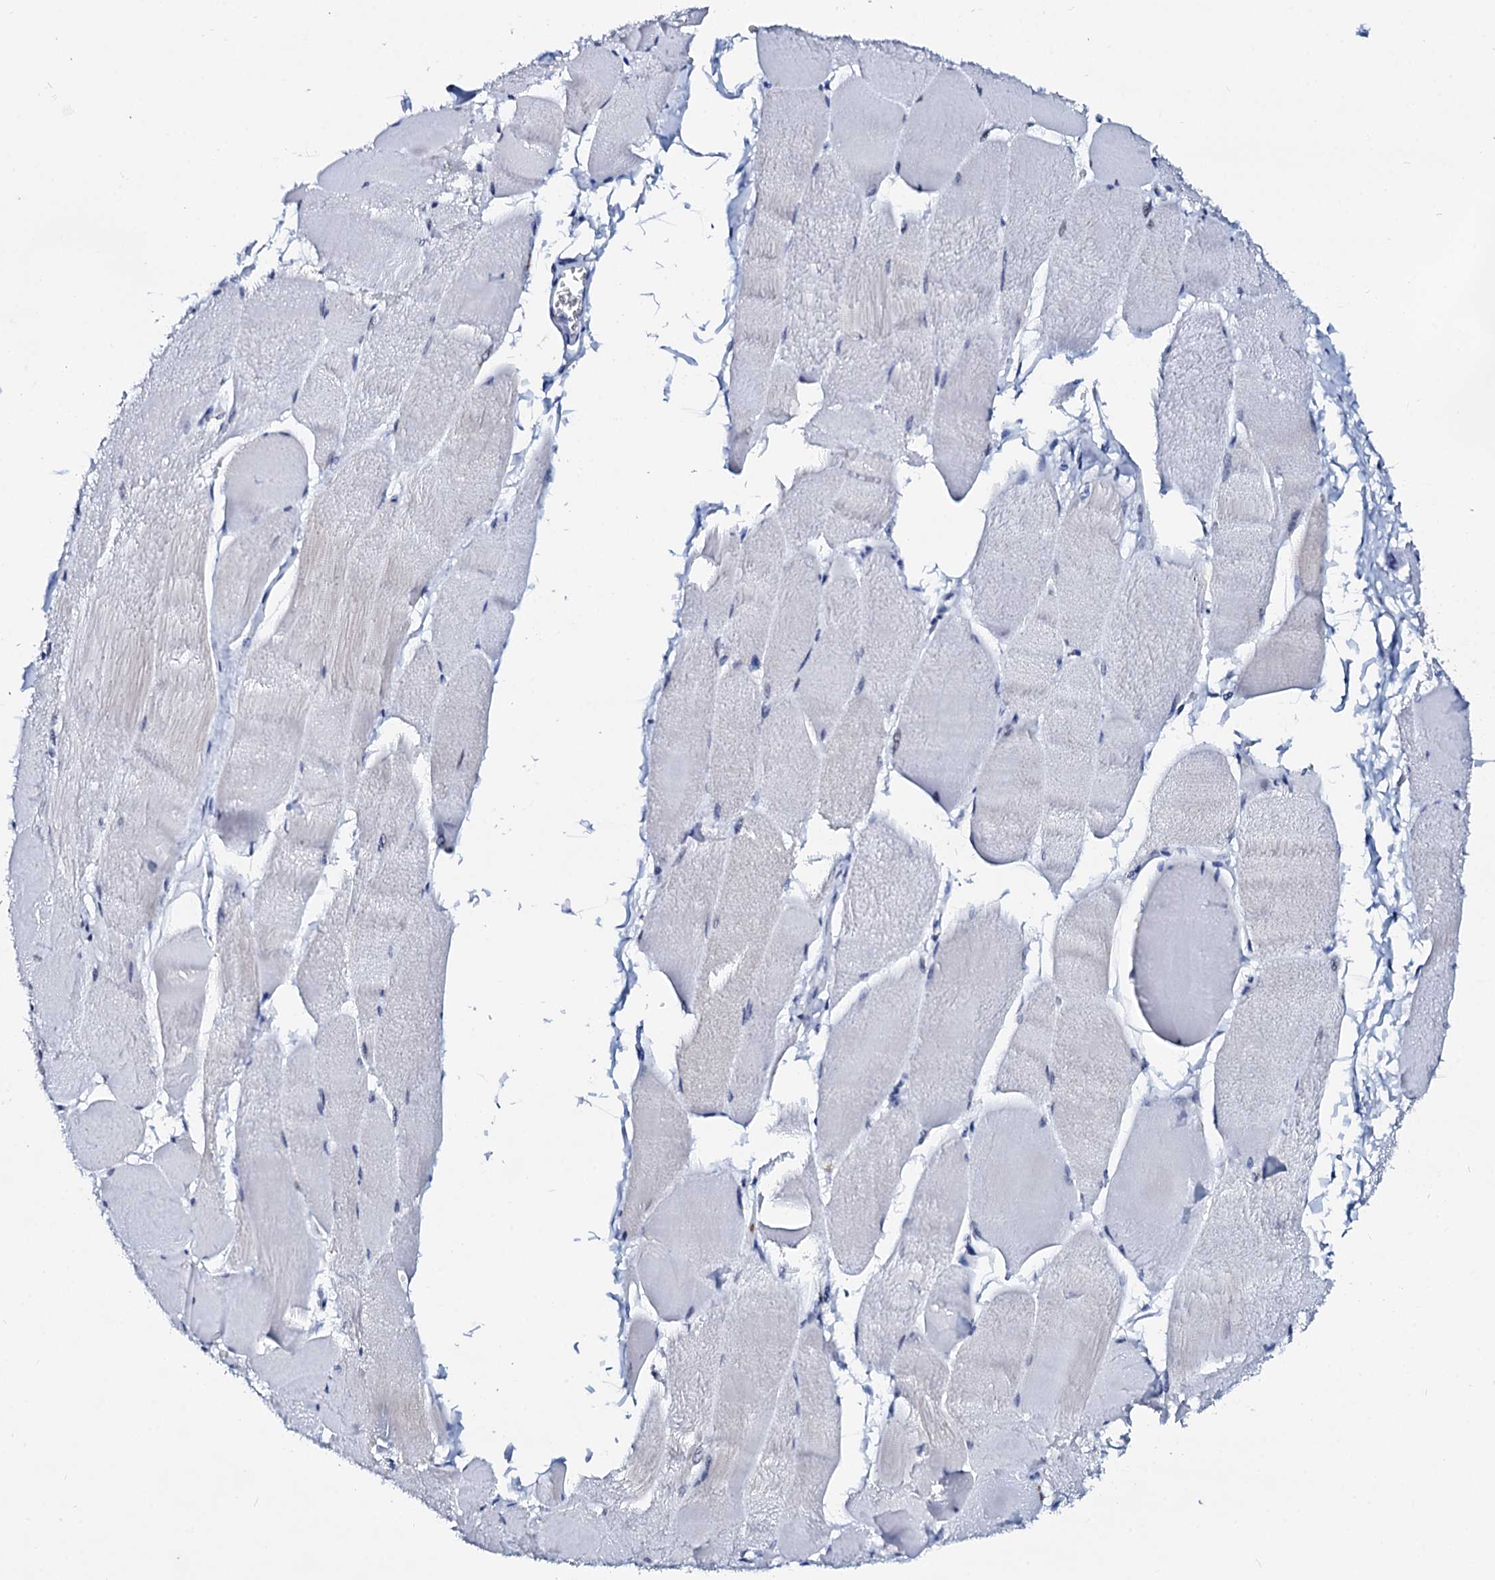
{"staining": {"intensity": "negative", "quantity": "none", "location": "none"}, "tissue": "skeletal muscle", "cell_type": "Myocytes", "image_type": "normal", "snomed": [{"axis": "morphology", "description": "Normal tissue, NOS"}, {"axis": "morphology", "description": "Basal cell carcinoma"}, {"axis": "topography", "description": "Skeletal muscle"}], "caption": "A high-resolution image shows IHC staining of unremarkable skeletal muscle, which exhibits no significant staining in myocytes.", "gene": "SPATA19", "patient": {"sex": "female", "age": 64}}